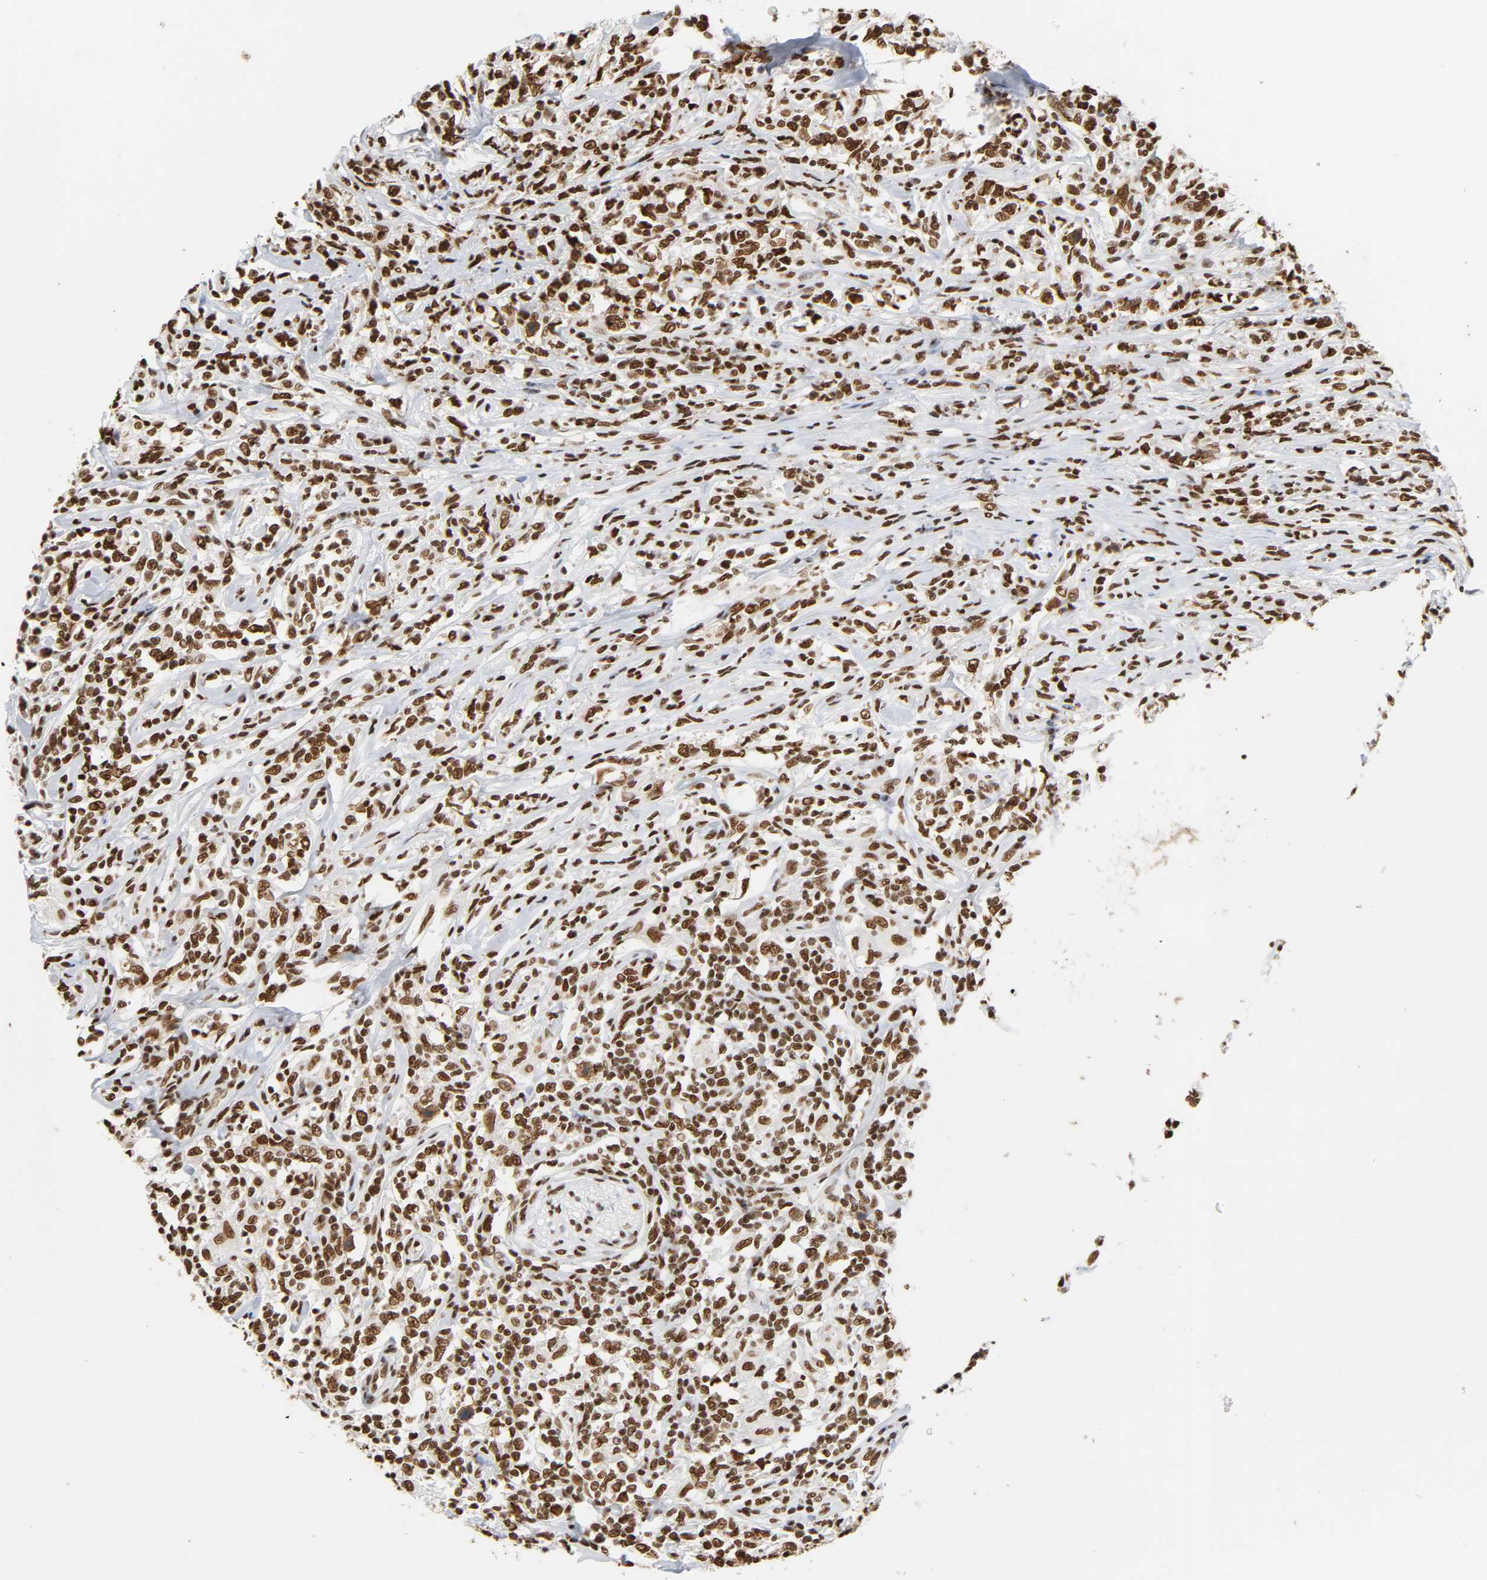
{"staining": {"intensity": "strong", "quantity": ">75%", "location": "nuclear"}, "tissue": "lymphoma", "cell_type": "Tumor cells", "image_type": "cancer", "snomed": [{"axis": "morphology", "description": "Malignant lymphoma, non-Hodgkin's type, High grade"}, {"axis": "topography", "description": "Lymph node"}], "caption": "A brown stain highlights strong nuclear expression of a protein in human lymphoma tumor cells.", "gene": "HNRNPC", "patient": {"sex": "female", "age": 84}}